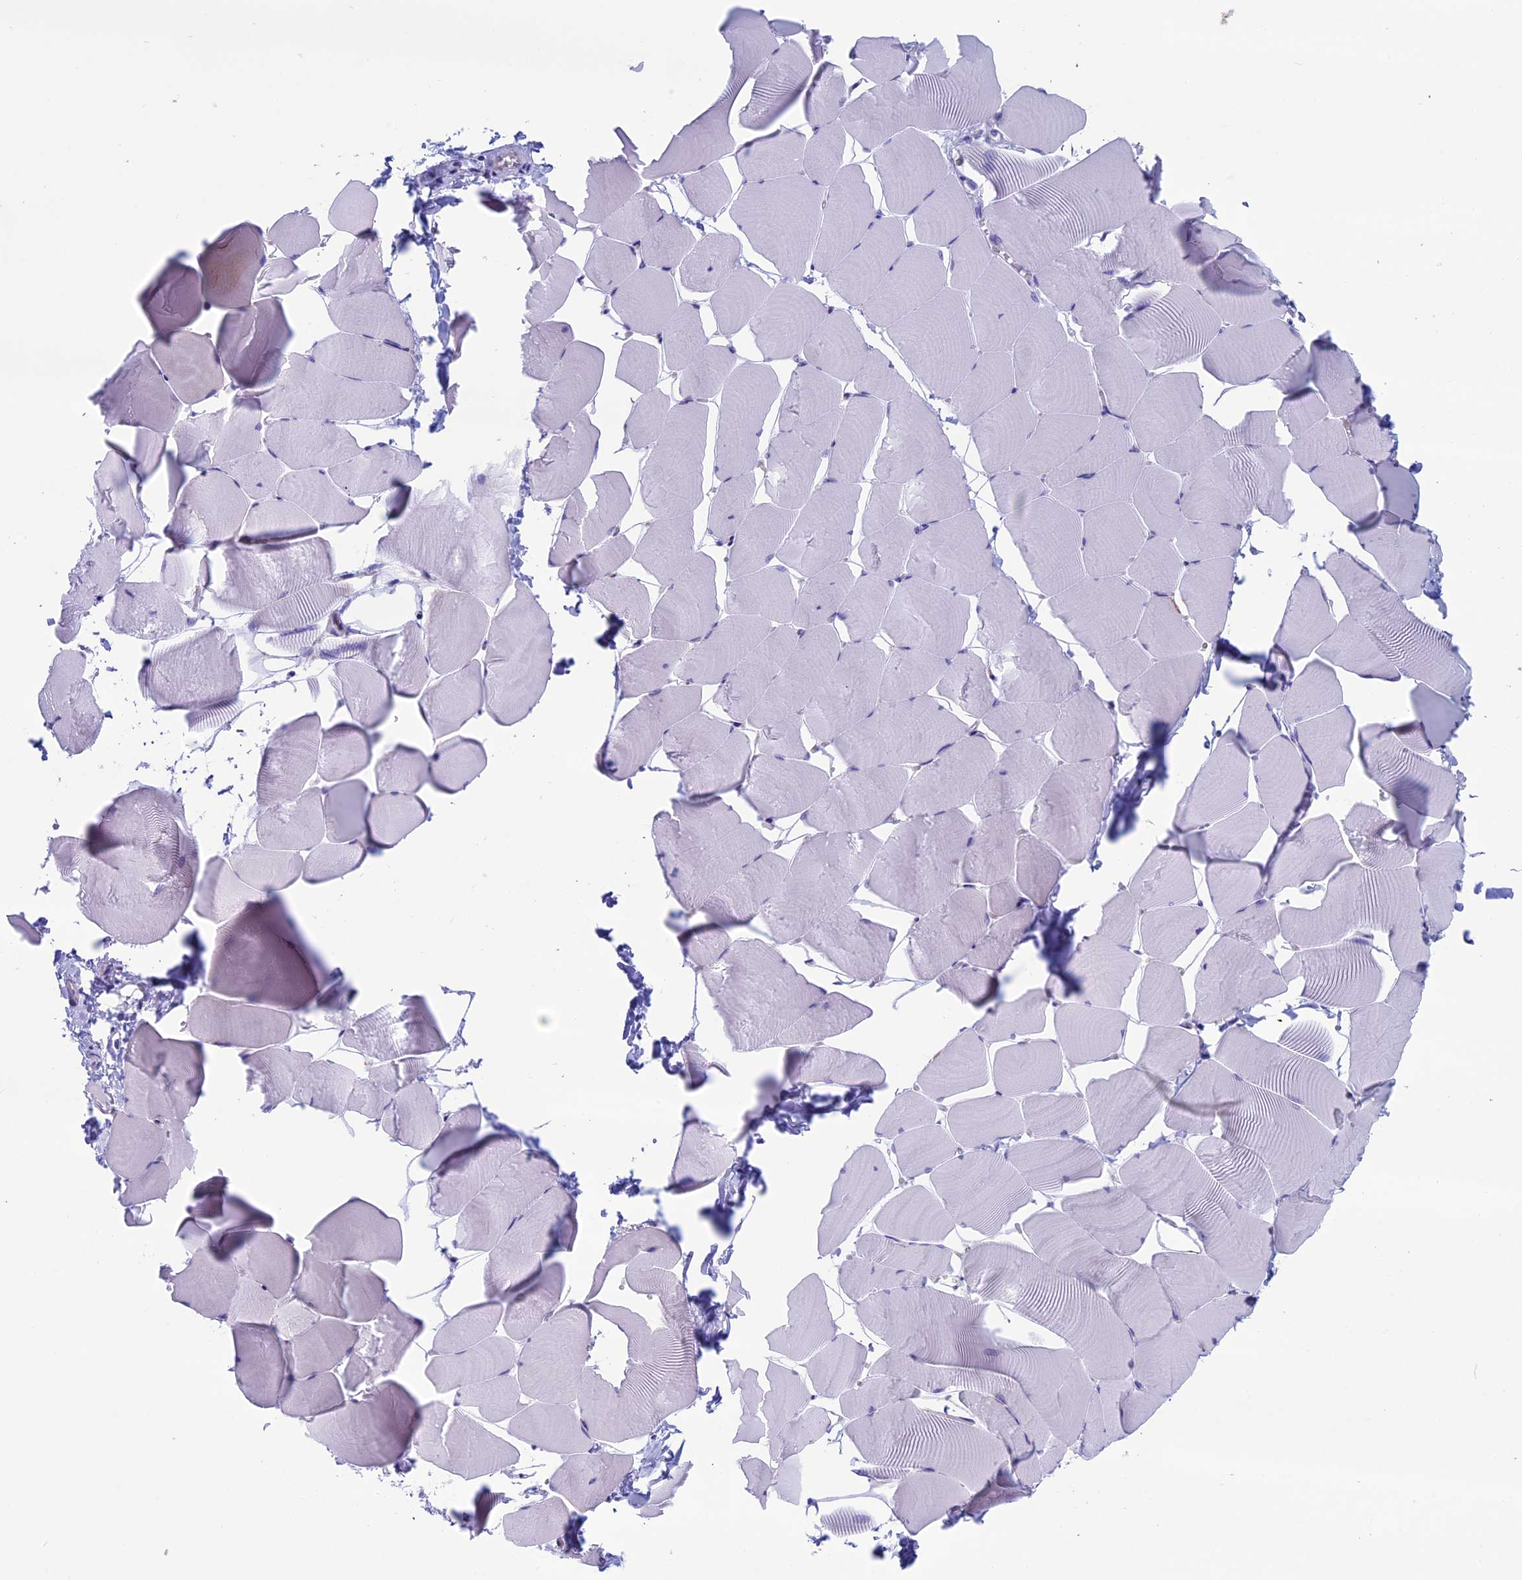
{"staining": {"intensity": "negative", "quantity": "none", "location": "none"}, "tissue": "skeletal muscle", "cell_type": "Myocytes", "image_type": "normal", "snomed": [{"axis": "morphology", "description": "Normal tissue, NOS"}, {"axis": "topography", "description": "Skeletal muscle"}], "caption": "This is an immunohistochemistry micrograph of normal human skeletal muscle. There is no staining in myocytes.", "gene": "FAM169A", "patient": {"sex": "male", "age": 25}}